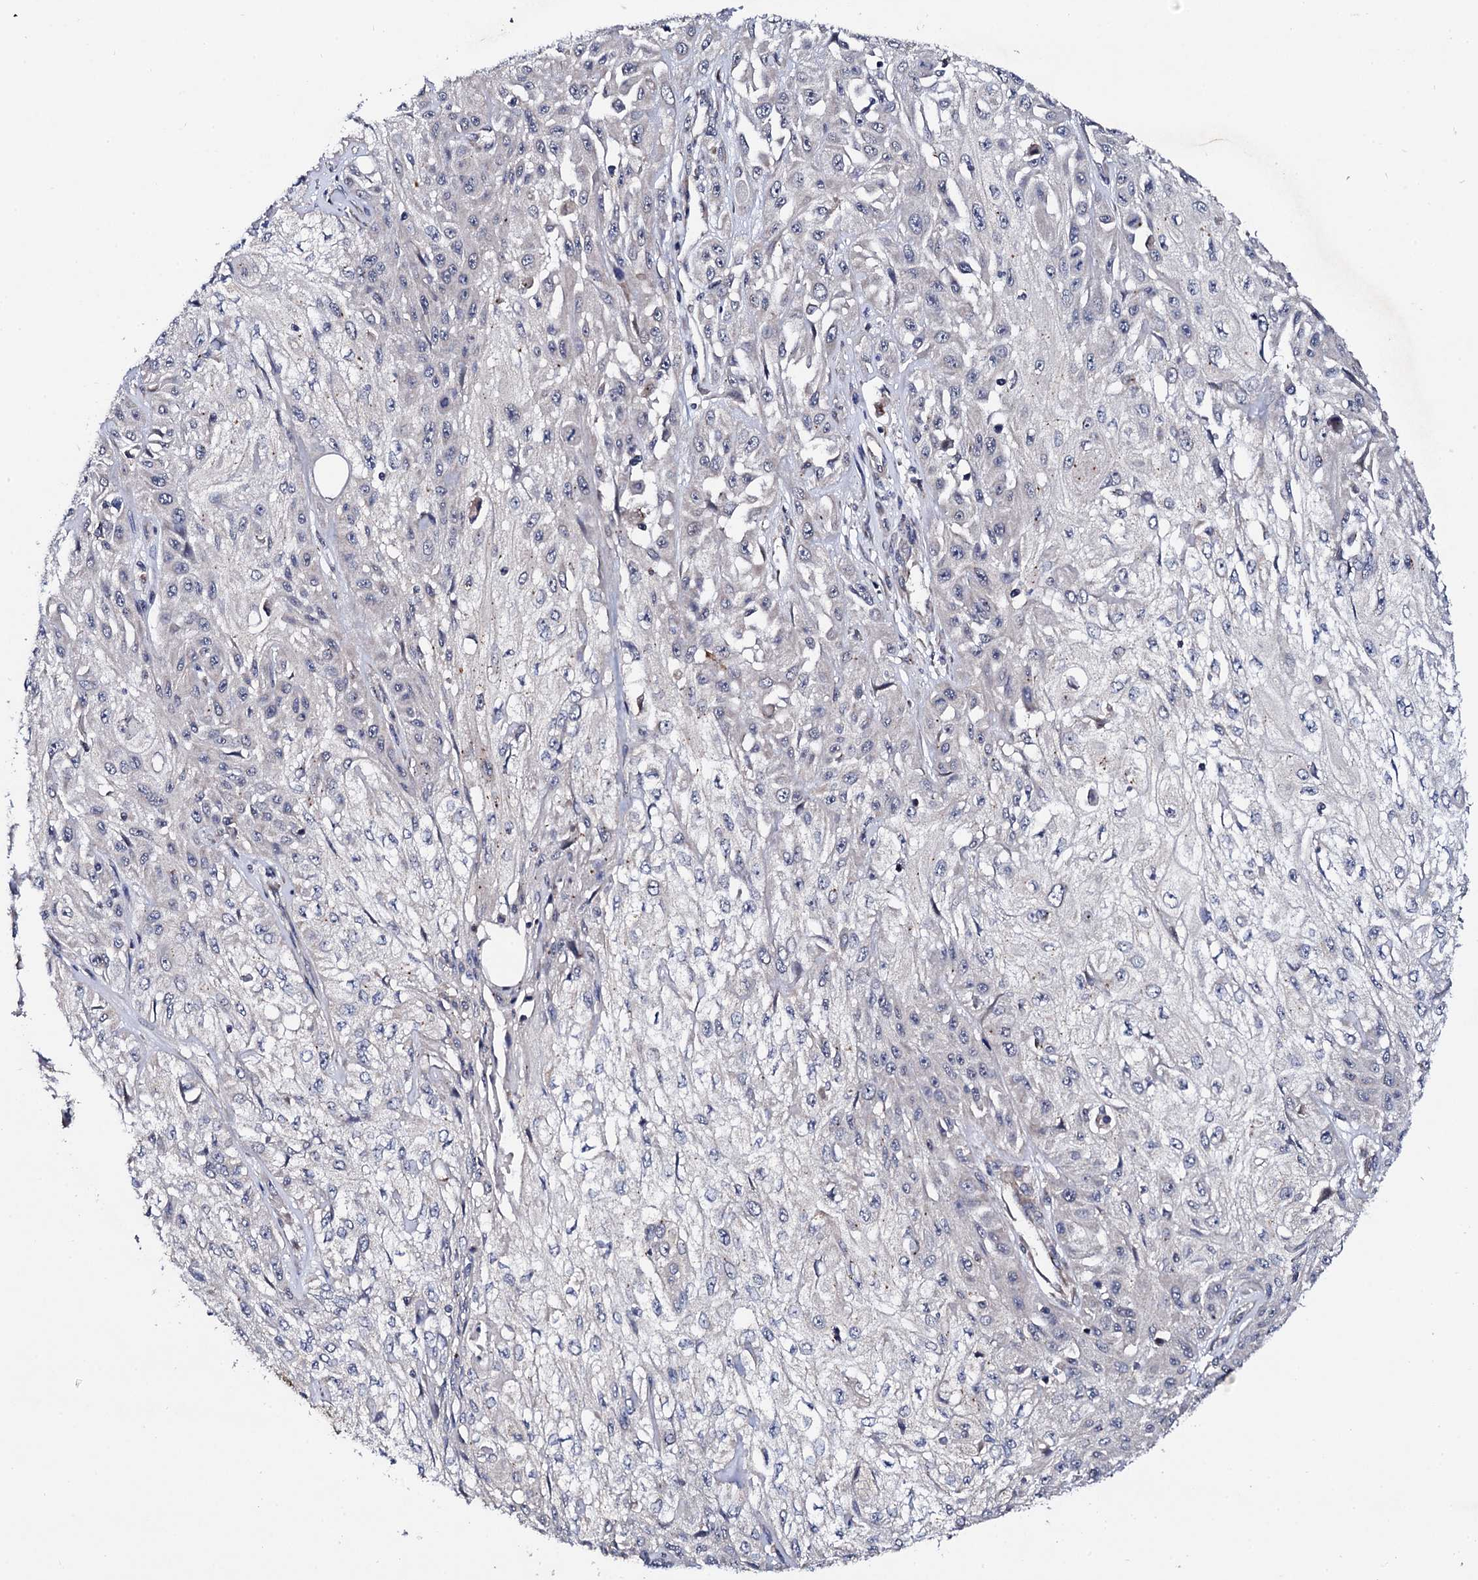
{"staining": {"intensity": "negative", "quantity": "none", "location": "none"}, "tissue": "skin cancer", "cell_type": "Tumor cells", "image_type": "cancer", "snomed": [{"axis": "morphology", "description": "Squamous cell carcinoma, NOS"}, {"axis": "morphology", "description": "Squamous cell carcinoma, metastatic, NOS"}, {"axis": "topography", "description": "Skin"}, {"axis": "topography", "description": "Lymph node"}], "caption": "Immunohistochemistry micrograph of skin squamous cell carcinoma stained for a protein (brown), which displays no staining in tumor cells.", "gene": "IP6K1", "patient": {"sex": "male", "age": 75}}